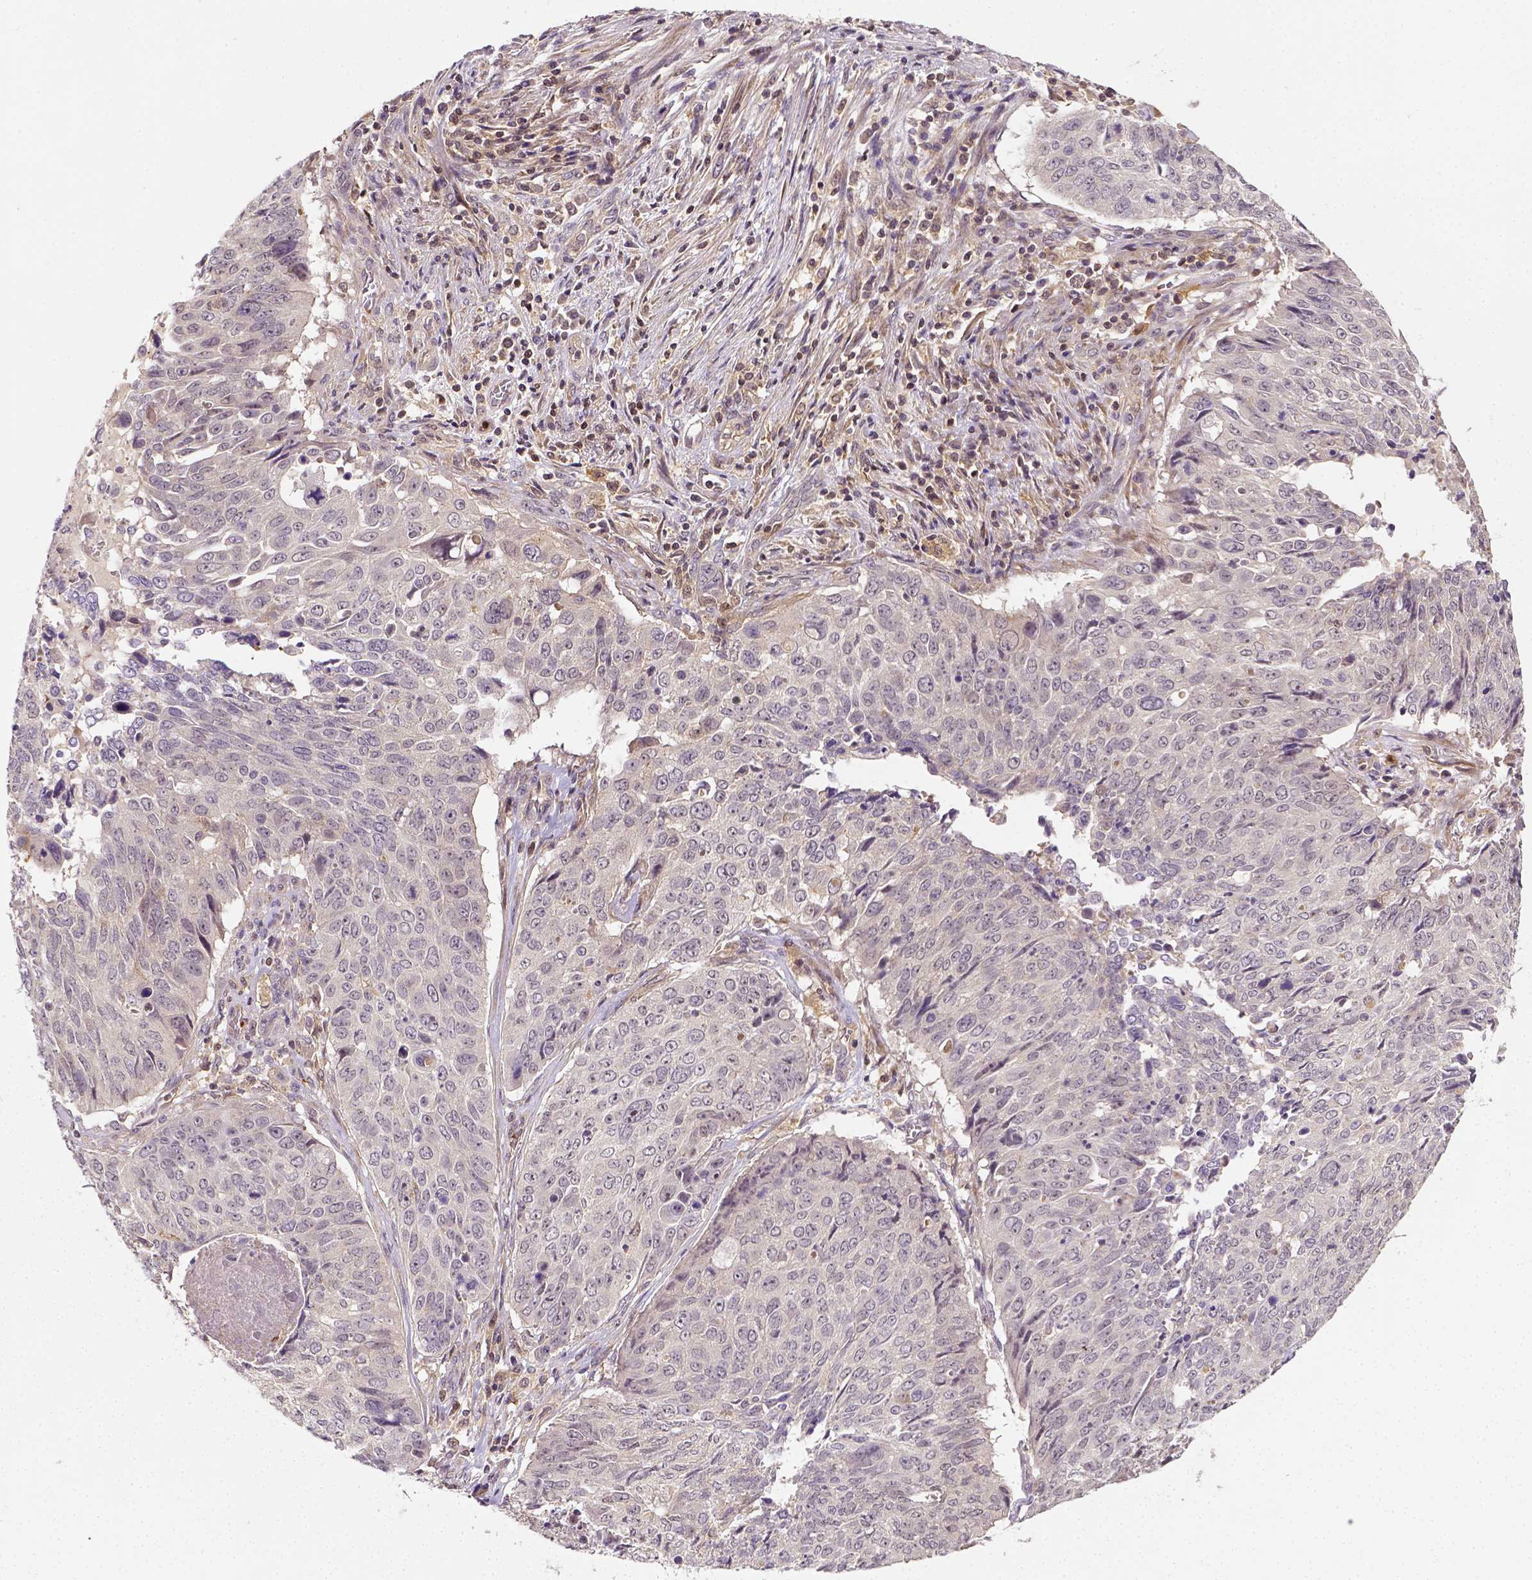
{"staining": {"intensity": "negative", "quantity": "none", "location": "none"}, "tissue": "lung cancer", "cell_type": "Tumor cells", "image_type": "cancer", "snomed": [{"axis": "morphology", "description": "Normal tissue, NOS"}, {"axis": "morphology", "description": "Squamous cell carcinoma, NOS"}, {"axis": "topography", "description": "Bronchus"}, {"axis": "topography", "description": "Lung"}], "caption": "Tumor cells are negative for protein expression in human lung cancer (squamous cell carcinoma). (Immunohistochemistry (ihc), brightfield microscopy, high magnification).", "gene": "MATK", "patient": {"sex": "male", "age": 64}}